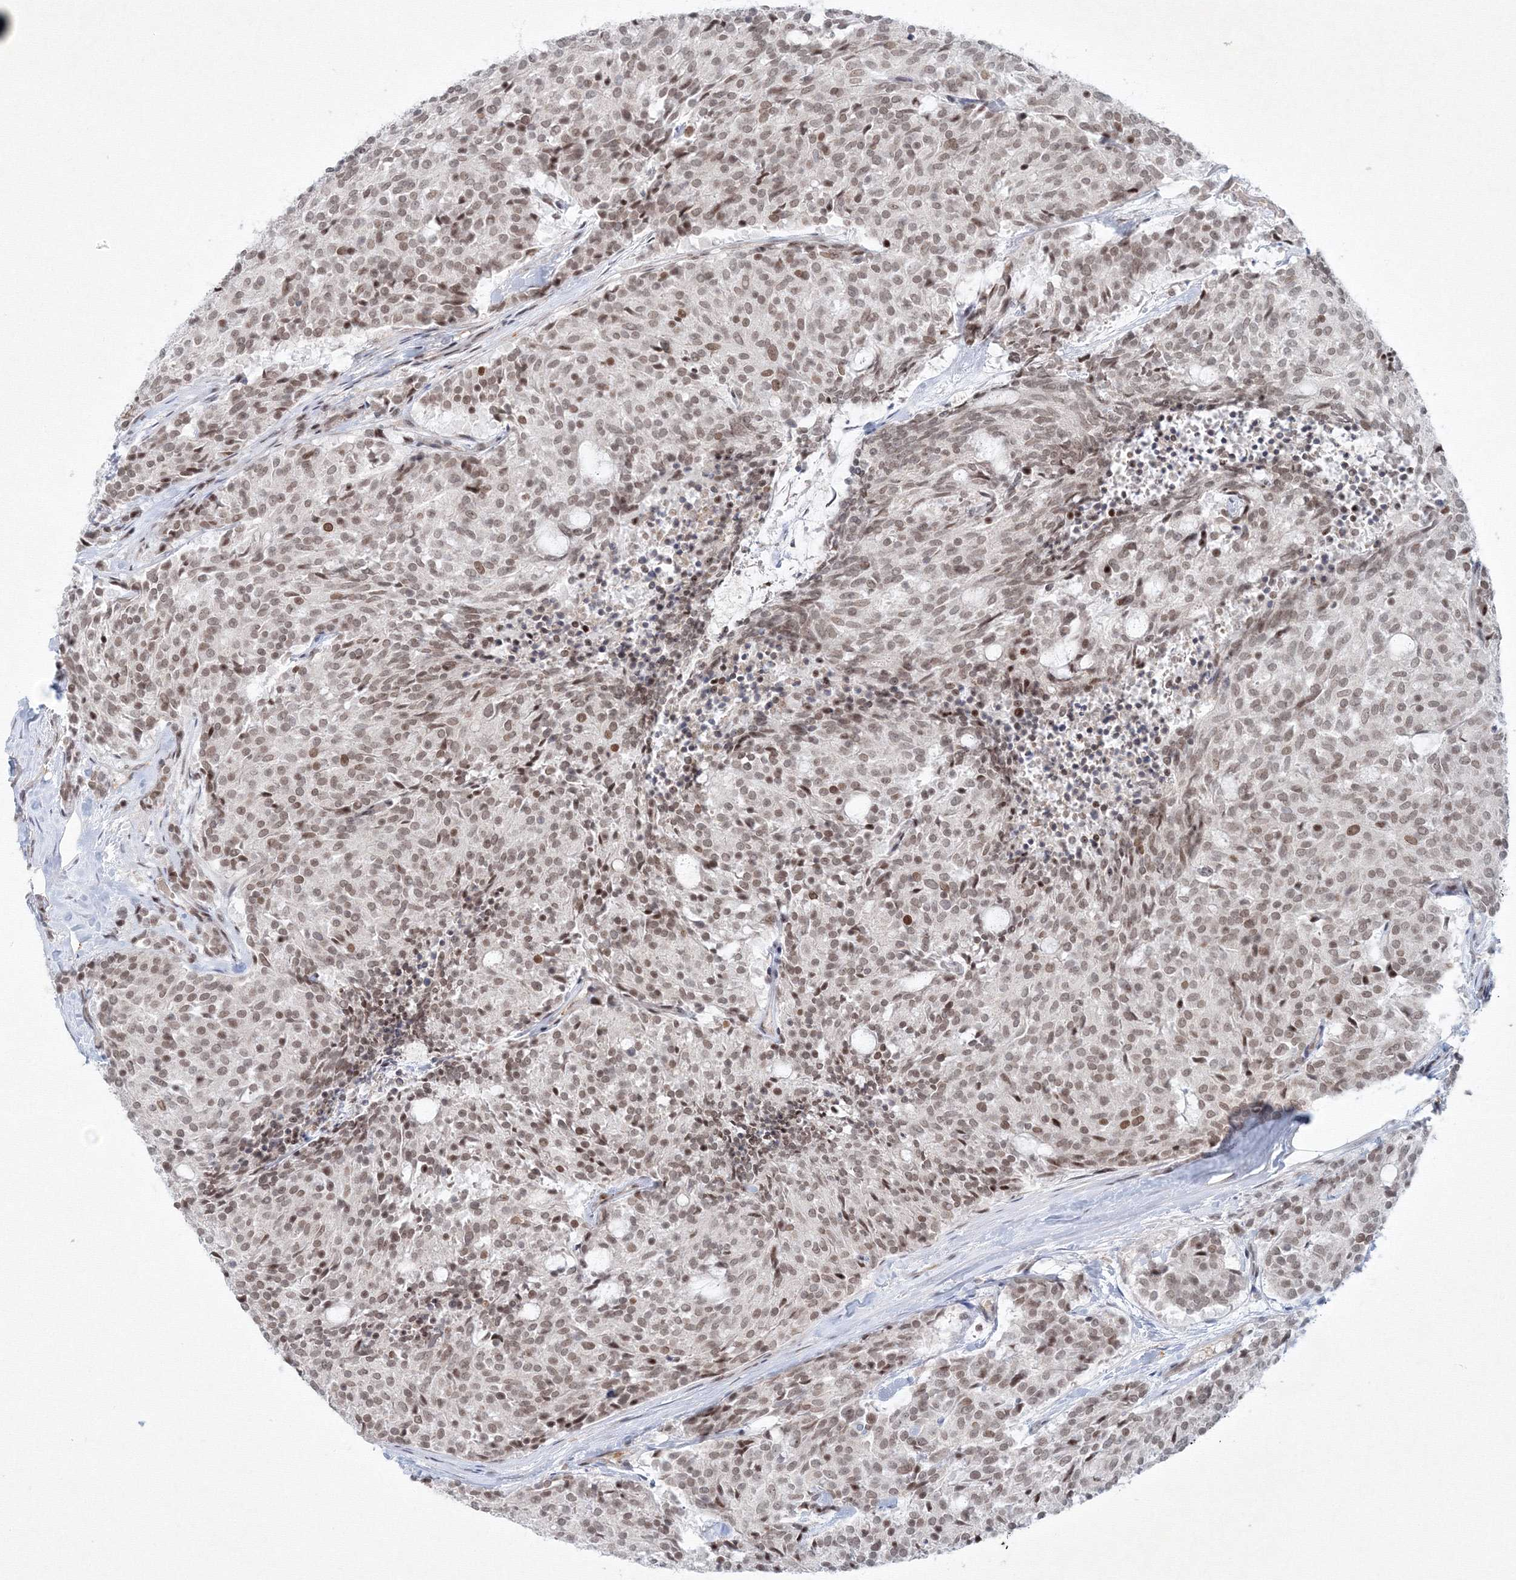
{"staining": {"intensity": "moderate", "quantity": ">75%", "location": "nuclear"}, "tissue": "carcinoid", "cell_type": "Tumor cells", "image_type": "cancer", "snomed": [{"axis": "morphology", "description": "Carcinoid, malignant, NOS"}, {"axis": "topography", "description": "Pancreas"}], "caption": "Human carcinoid (malignant) stained with a brown dye displays moderate nuclear positive positivity in approximately >75% of tumor cells.", "gene": "KIF4A", "patient": {"sex": "female", "age": 54}}